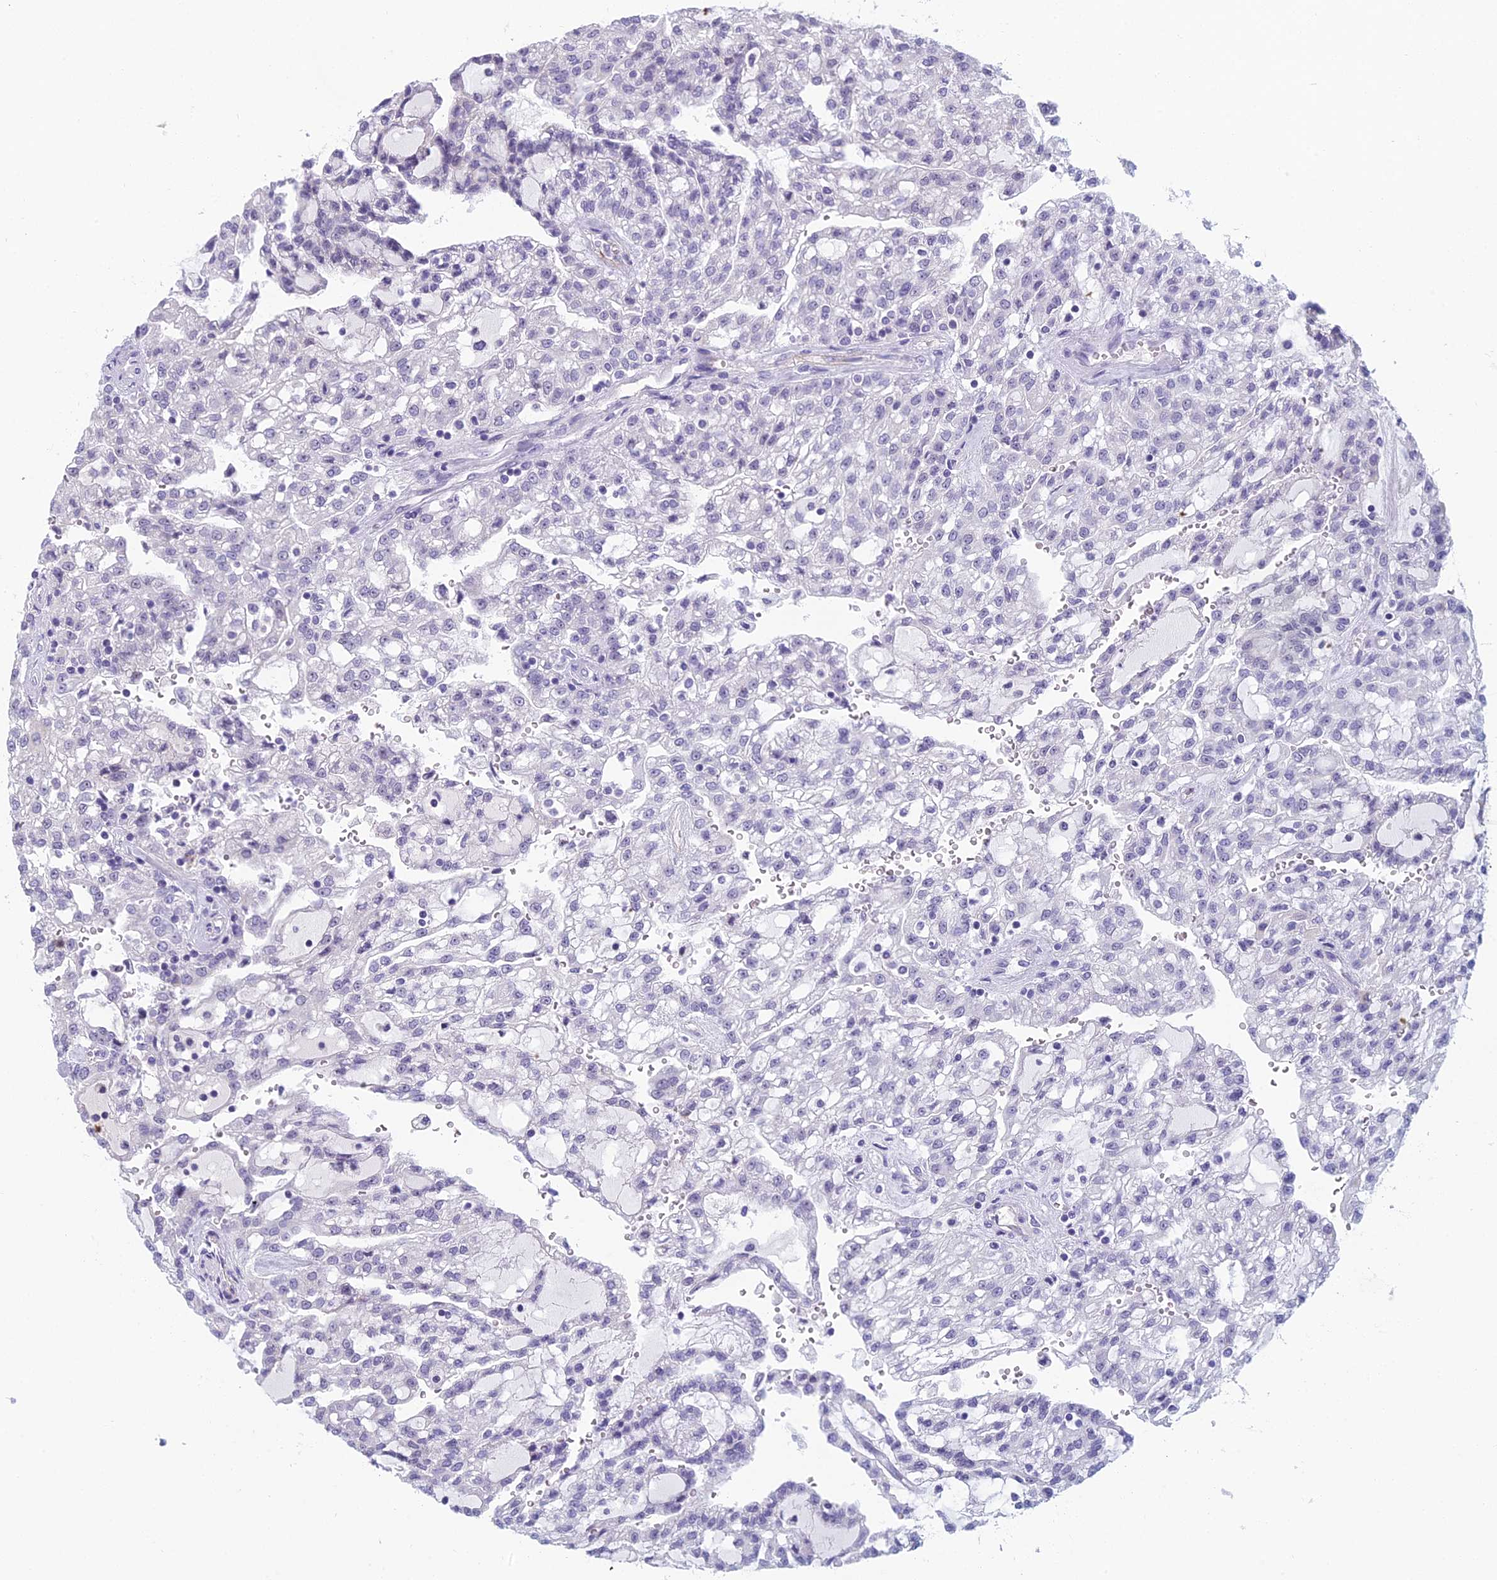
{"staining": {"intensity": "negative", "quantity": "none", "location": "none"}, "tissue": "renal cancer", "cell_type": "Tumor cells", "image_type": "cancer", "snomed": [{"axis": "morphology", "description": "Adenocarcinoma, NOS"}, {"axis": "topography", "description": "Kidney"}], "caption": "Immunohistochemical staining of human renal cancer (adenocarcinoma) displays no significant positivity in tumor cells. Brightfield microscopy of immunohistochemistry (IHC) stained with DAB (3,3'-diaminobenzidine) (brown) and hematoxylin (blue), captured at high magnification.", "gene": "NOC2L", "patient": {"sex": "male", "age": 63}}